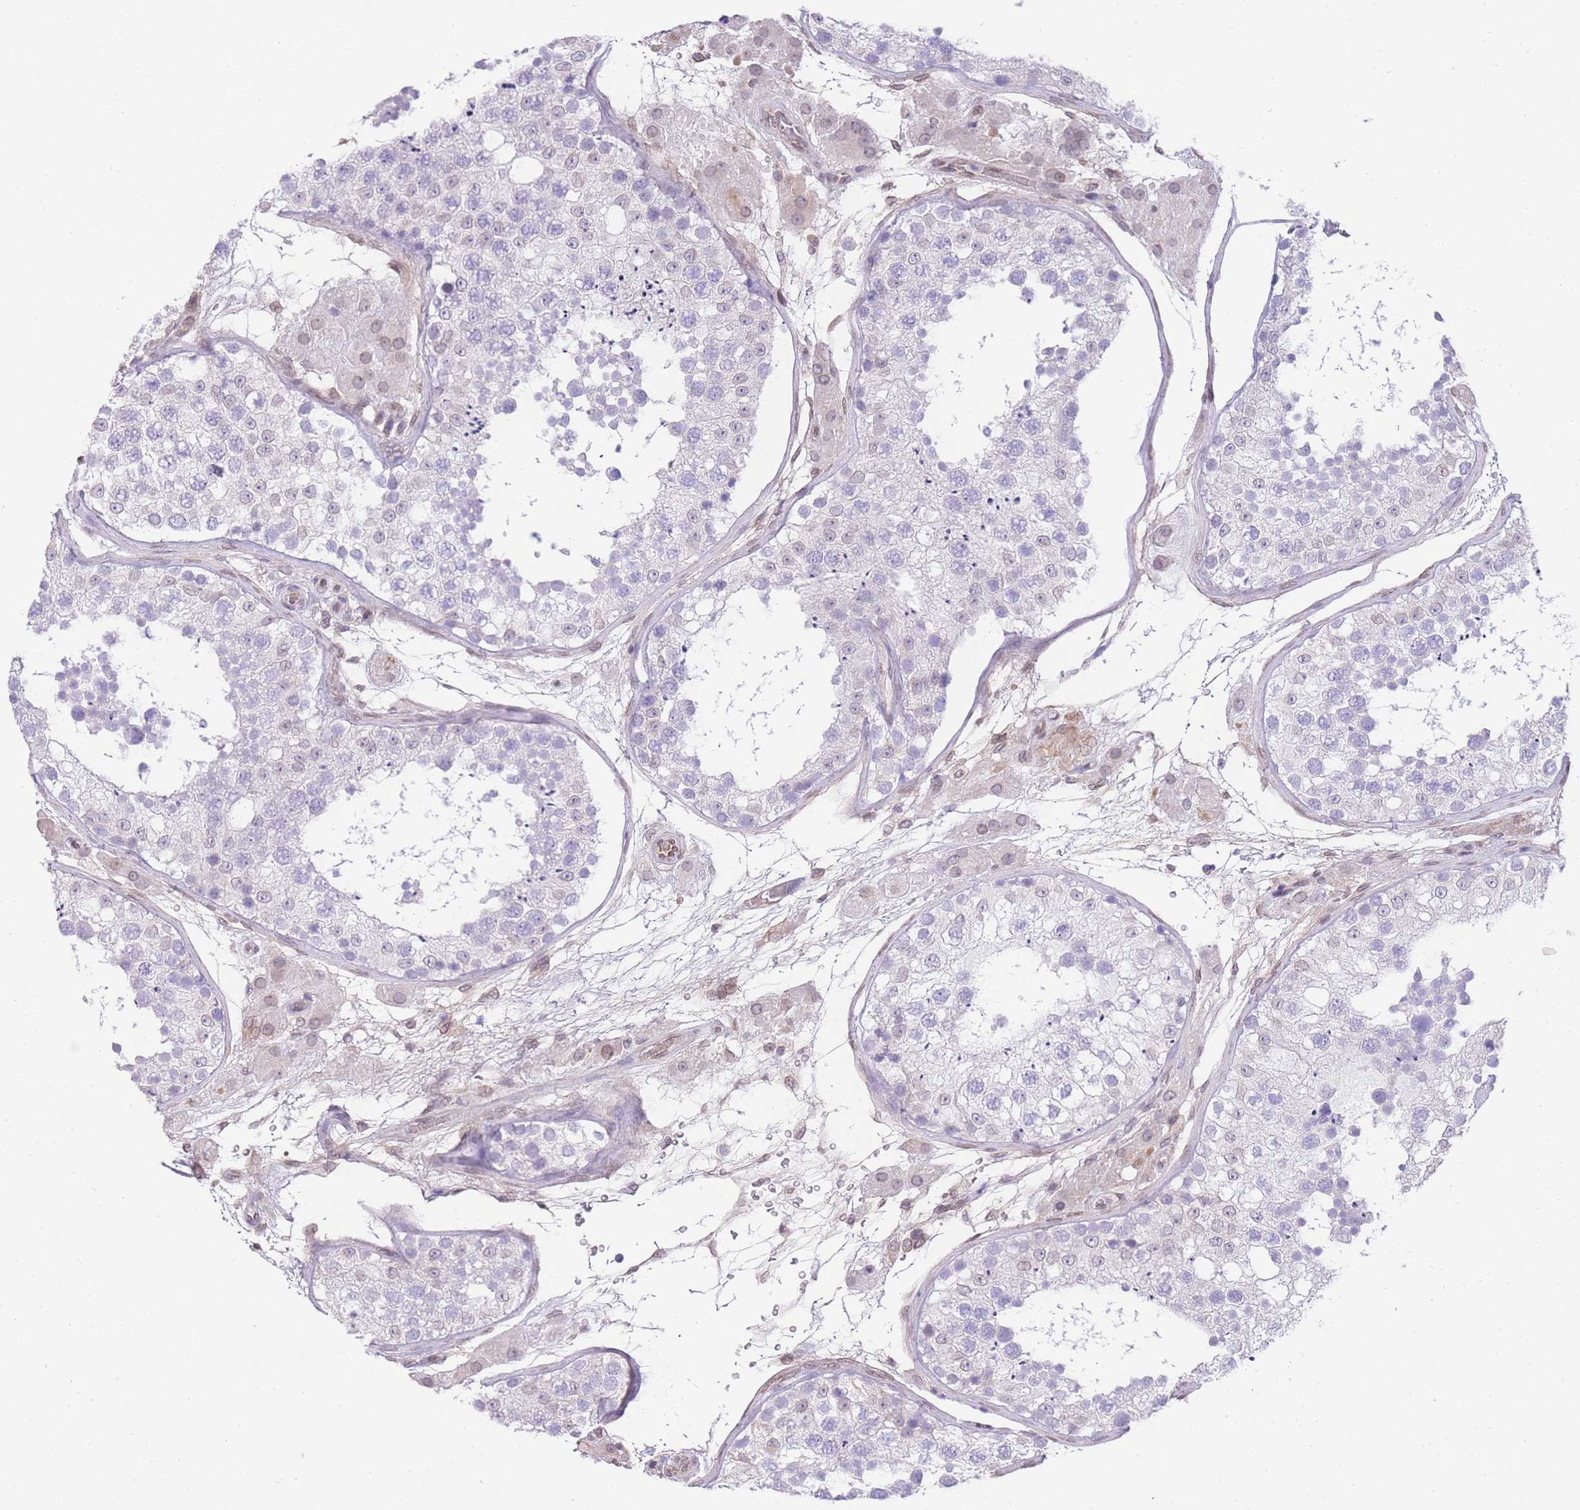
{"staining": {"intensity": "moderate", "quantity": "<25%", "location": "cytoplasmic/membranous,nuclear"}, "tissue": "testis", "cell_type": "Cells in seminiferous ducts", "image_type": "normal", "snomed": [{"axis": "morphology", "description": "Normal tissue, NOS"}, {"axis": "topography", "description": "Testis"}], "caption": "IHC of unremarkable testis shows low levels of moderate cytoplasmic/membranous,nuclear staining in approximately <25% of cells in seminiferous ducts.", "gene": "OR10AD1", "patient": {"sex": "male", "age": 26}}